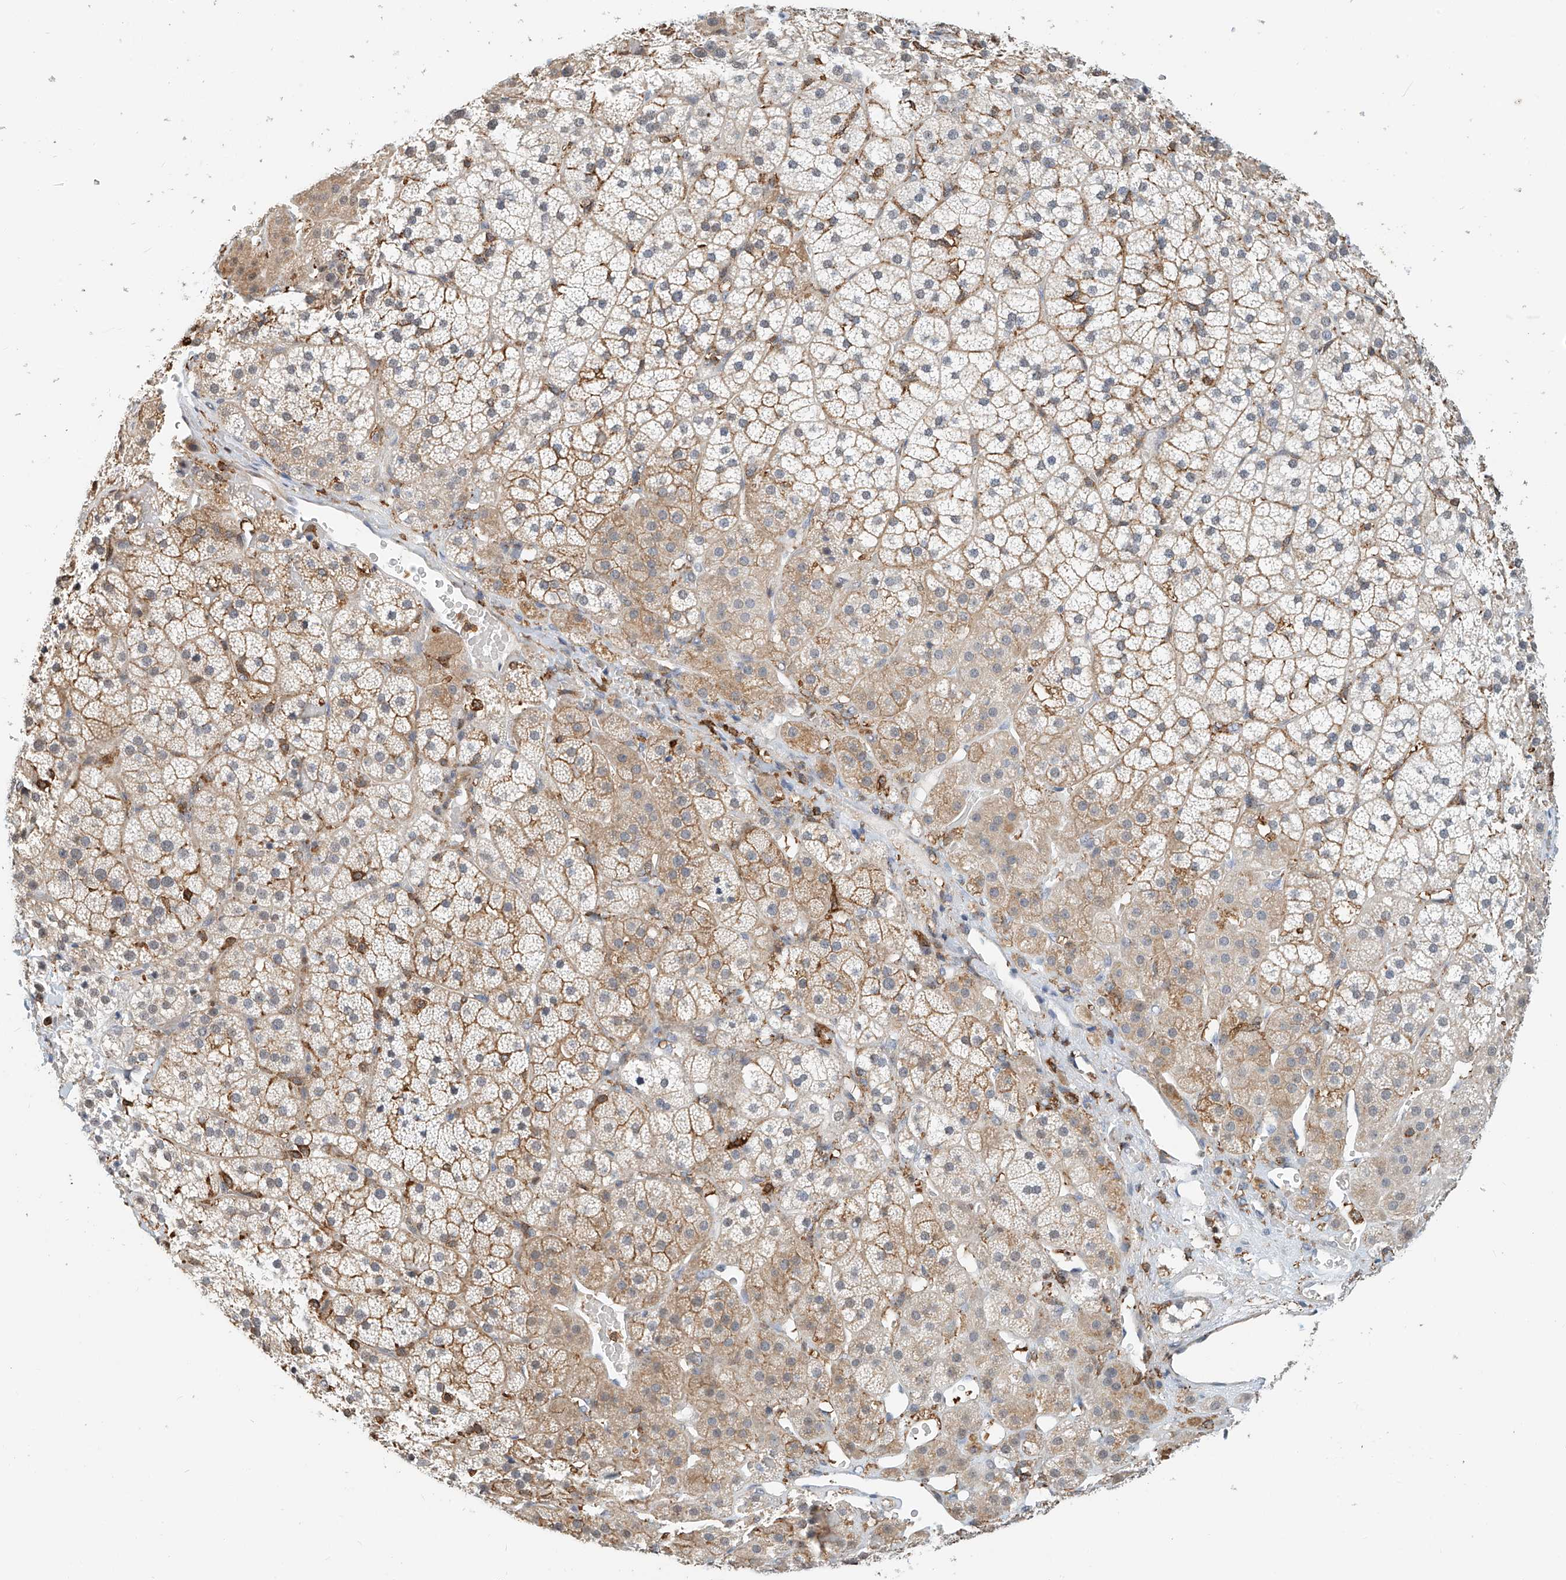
{"staining": {"intensity": "moderate", "quantity": "25%-75%", "location": "cytoplasmic/membranous,nuclear"}, "tissue": "adrenal gland", "cell_type": "Glandular cells", "image_type": "normal", "snomed": [{"axis": "morphology", "description": "Normal tissue, NOS"}, {"axis": "topography", "description": "Adrenal gland"}], "caption": "This histopathology image exhibits IHC staining of unremarkable adrenal gland, with medium moderate cytoplasmic/membranous,nuclear expression in approximately 25%-75% of glandular cells.", "gene": "MICAL1", "patient": {"sex": "female", "age": 44}}